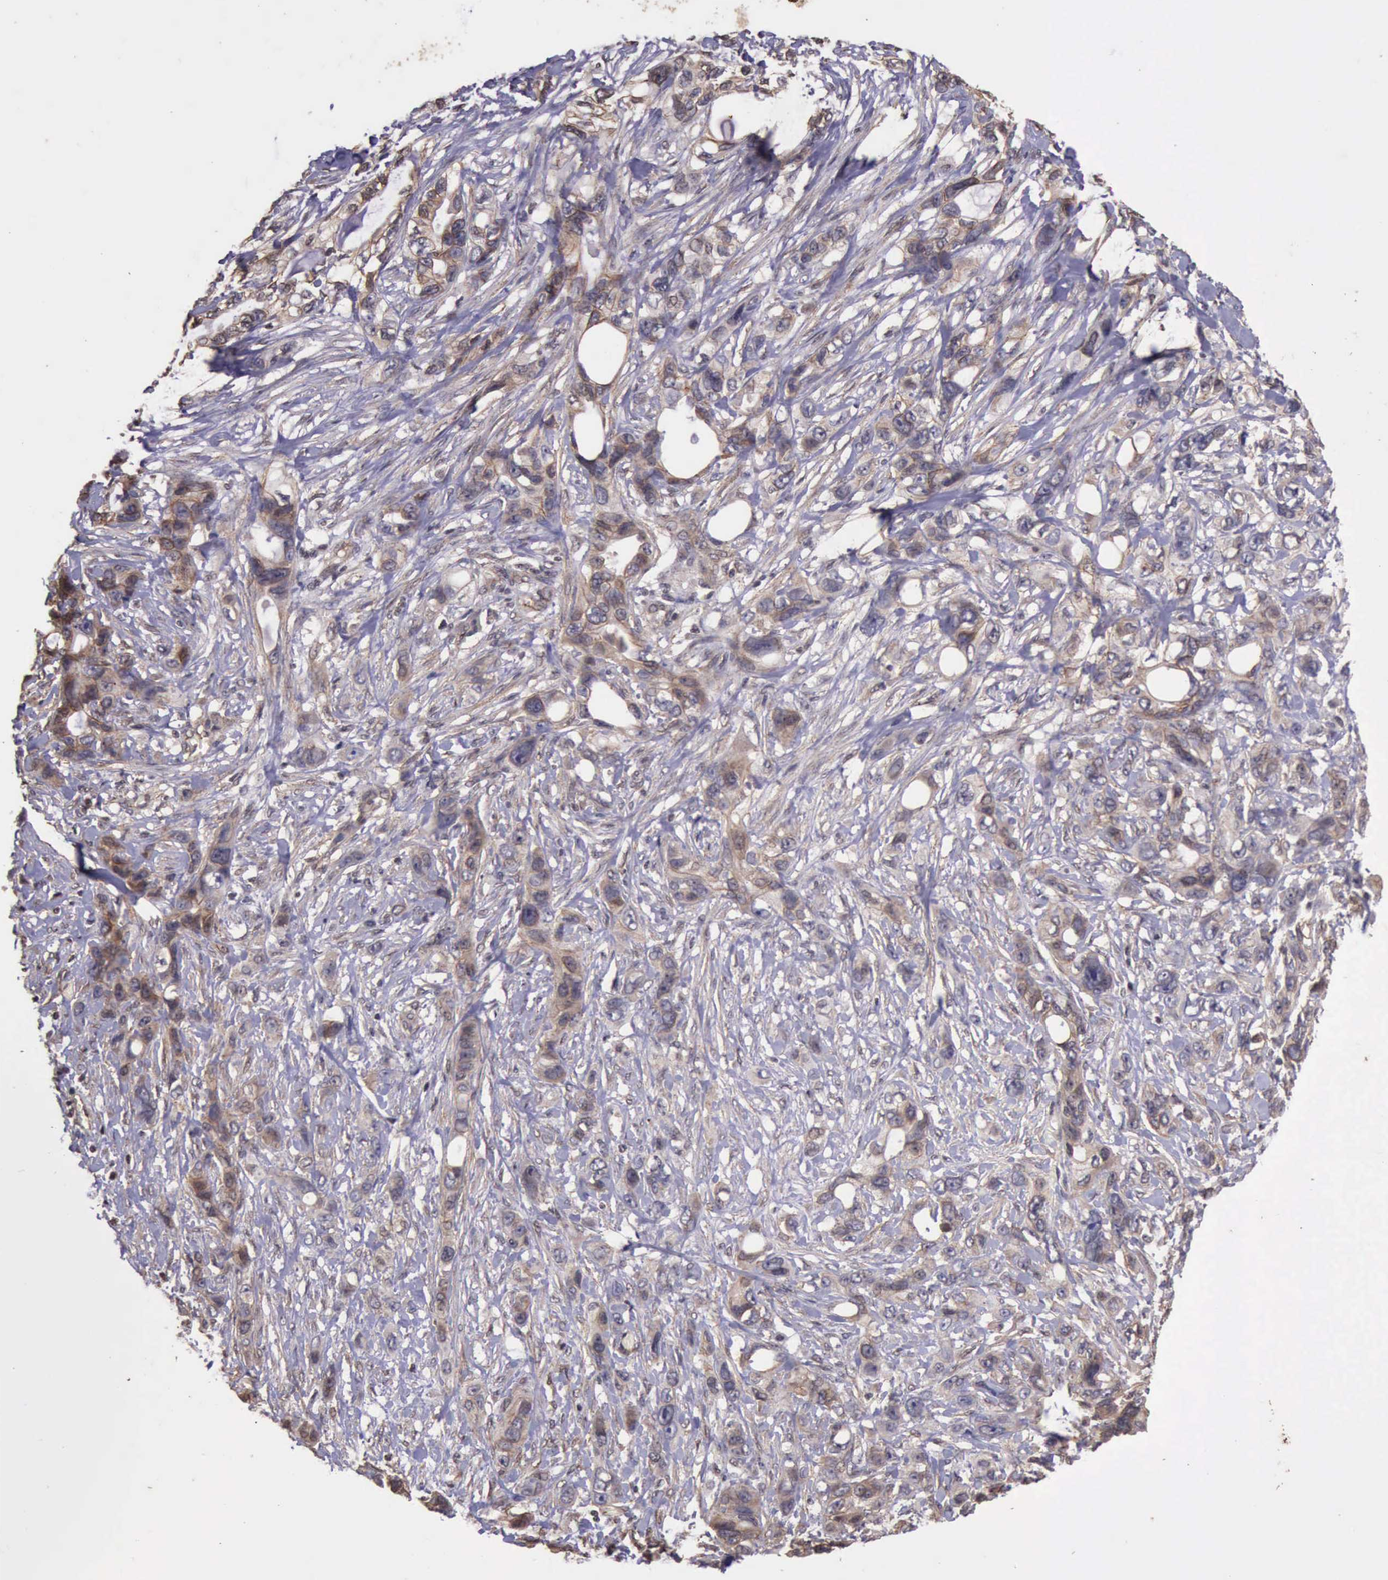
{"staining": {"intensity": "weak", "quantity": "25%-75%", "location": "cytoplasmic/membranous"}, "tissue": "stomach cancer", "cell_type": "Tumor cells", "image_type": "cancer", "snomed": [{"axis": "morphology", "description": "Adenocarcinoma, NOS"}, {"axis": "topography", "description": "Stomach, upper"}], "caption": "DAB (3,3'-diaminobenzidine) immunohistochemical staining of human stomach adenocarcinoma reveals weak cytoplasmic/membranous protein positivity in approximately 25%-75% of tumor cells. (Stains: DAB in brown, nuclei in blue, Microscopy: brightfield microscopy at high magnification).", "gene": "CTNNB1", "patient": {"sex": "male", "age": 47}}